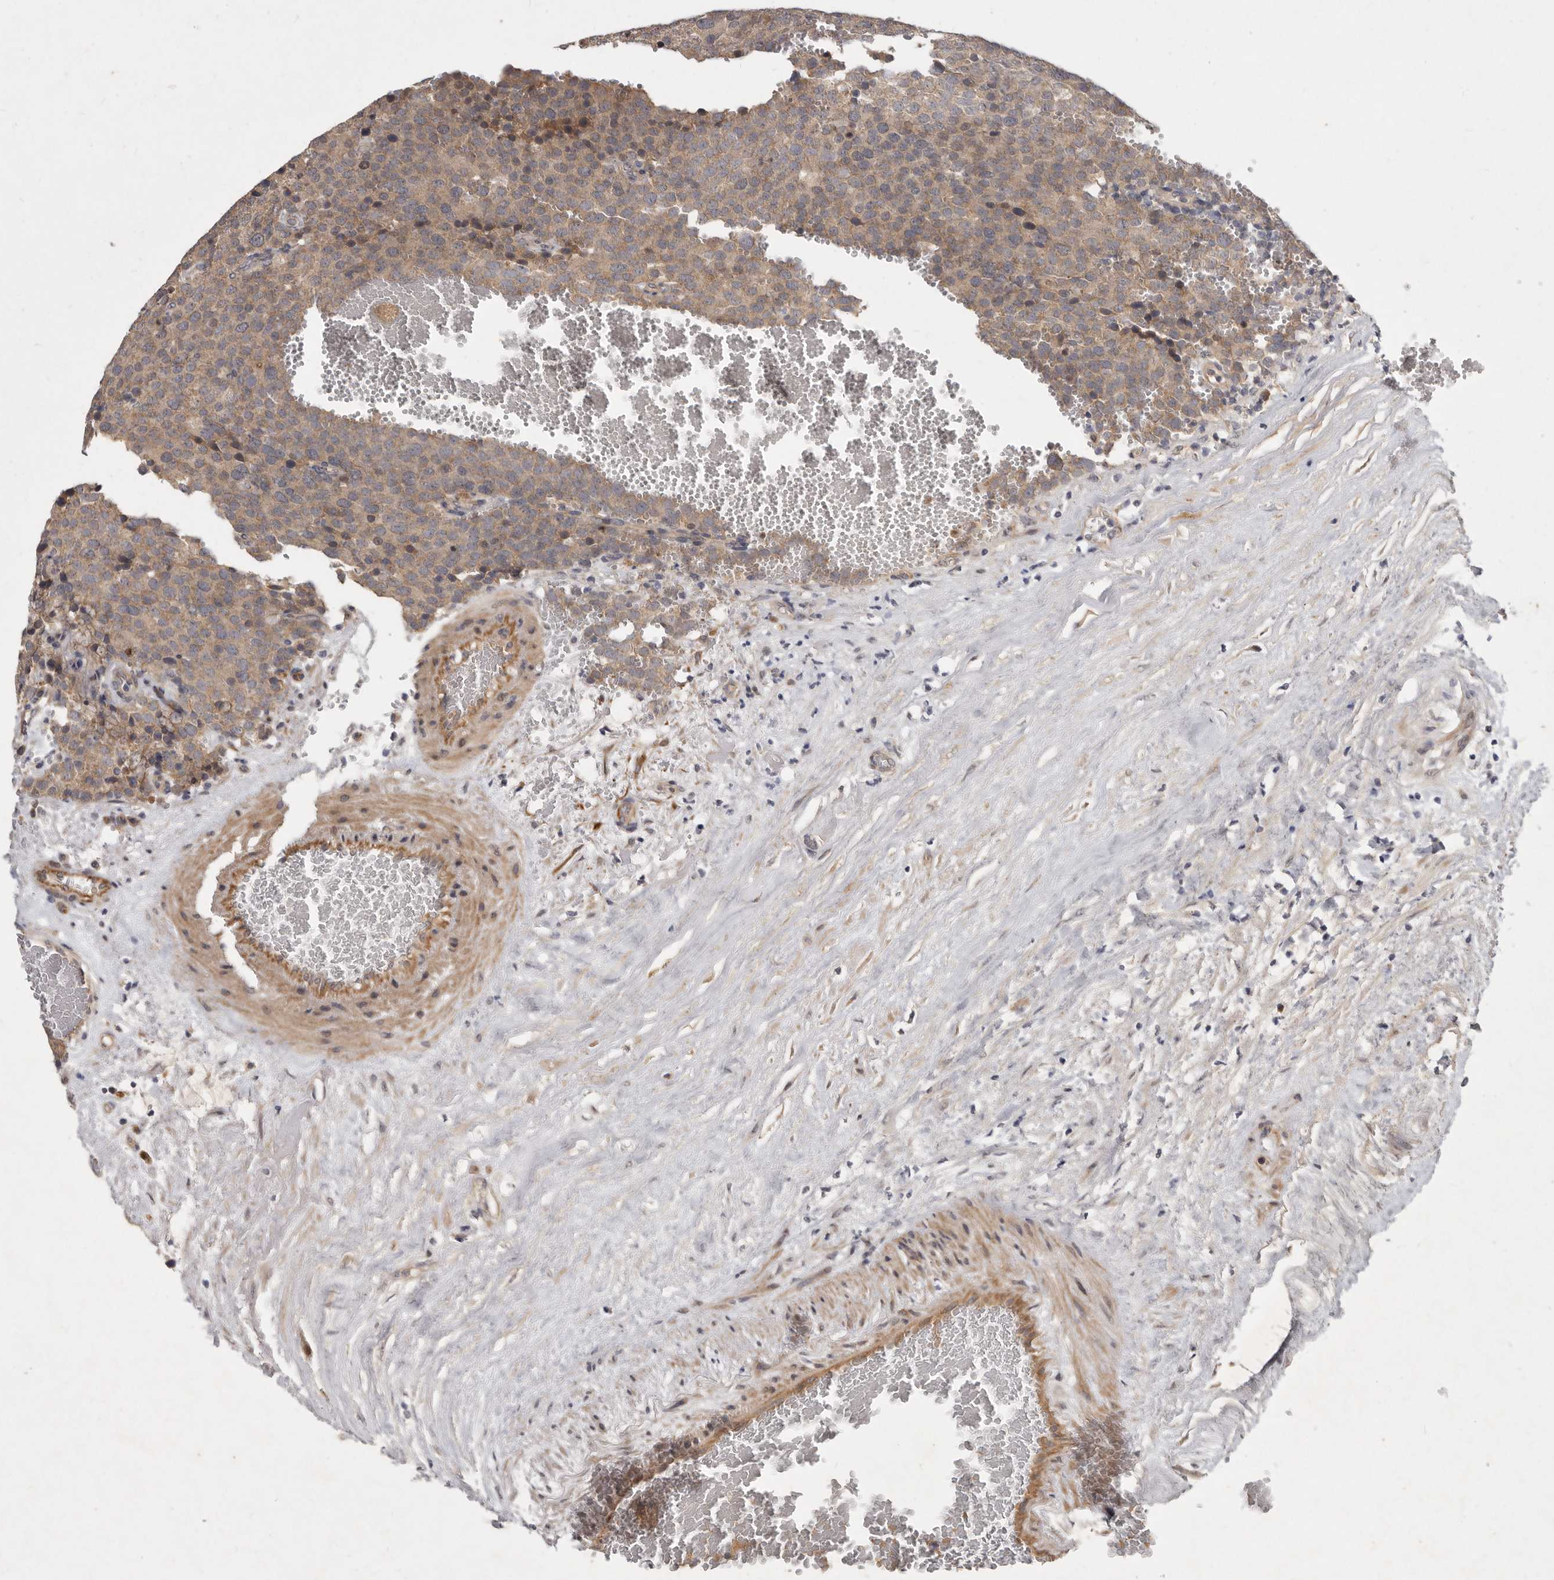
{"staining": {"intensity": "weak", "quantity": ">75%", "location": "cytoplasmic/membranous"}, "tissue": "testis cancer", "cell_type": "Tumor cells", "image_type": "cancer", "snomed": [{"axis": "morphology", "description": "Seminoma, NOS"}, {"axis": "topography", "description": "Testis"}], "caption": "Brown immunohistochemical staining in human testis cancer (seminoma) demonstrates weak cytoplasmic/membranous positivity in approximately >75% of tumor cells. The staining was performed using DAB (3,3'-diaminobenzidine) to visualize the protein expression in brown, while the nuclei were stained in blue with hematoxylin (Magnification: 20x).", "gene": "SLC22A1", "patient": {"sex": "male", "age": 71}}